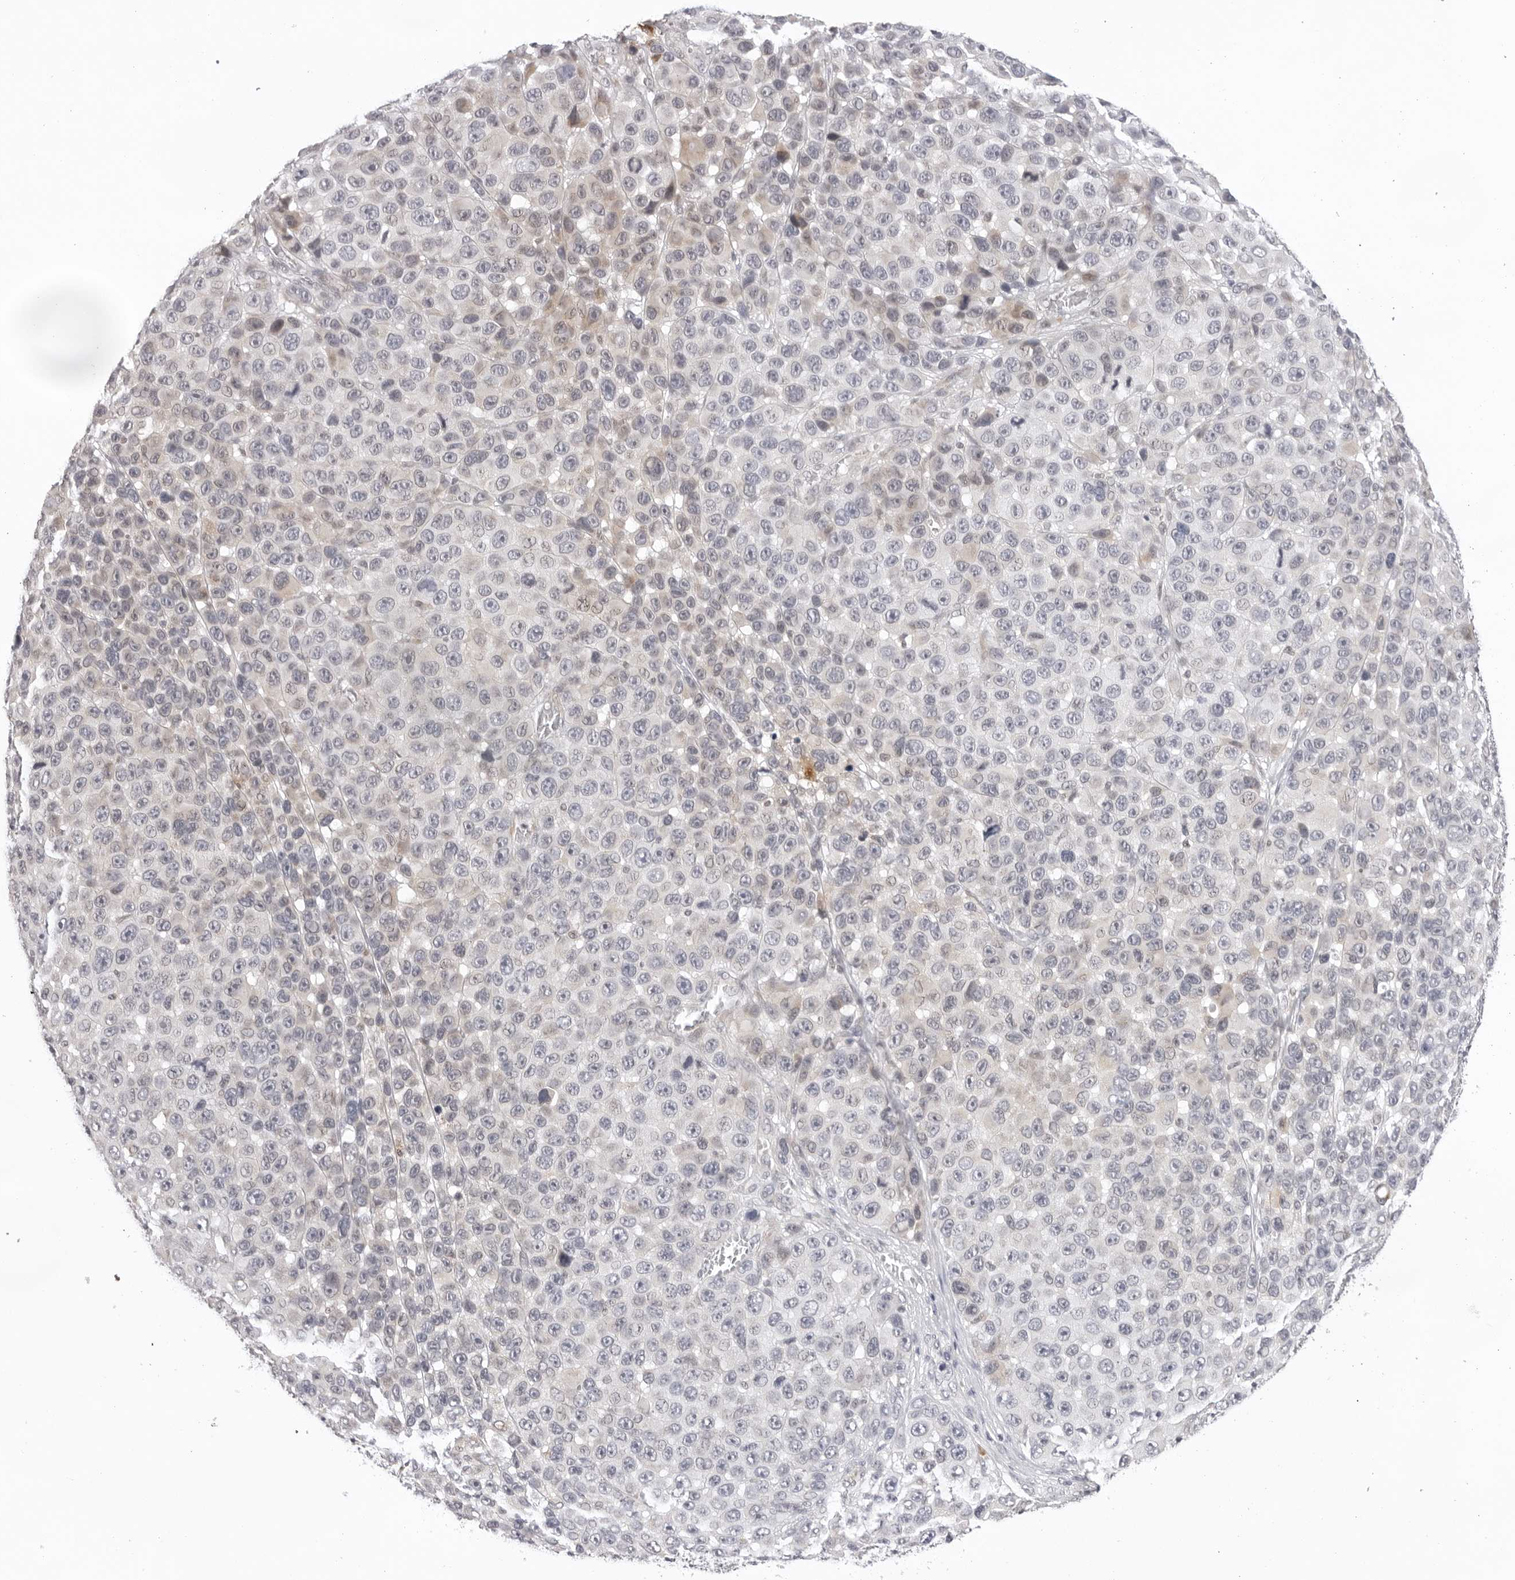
{"staining": {"intensity": "negative", "quantity": "none", "location": "none"}, "tissue": "melanoma", "cell_type": "Tumor cells", "image_type": "cancer", "snomed": [{"axis": "morphology", "description": "Malignant melanoma, NOS"}, {"axis": "topography", "description": "Skin"}], "caption": "High power microscopy photomicrograph of an IHC micrograph of malignant melanoma, revealing no significant staining in tumor cells.", "gene": "IL17RA", "patient": {"sex": "male", "age": 53}}